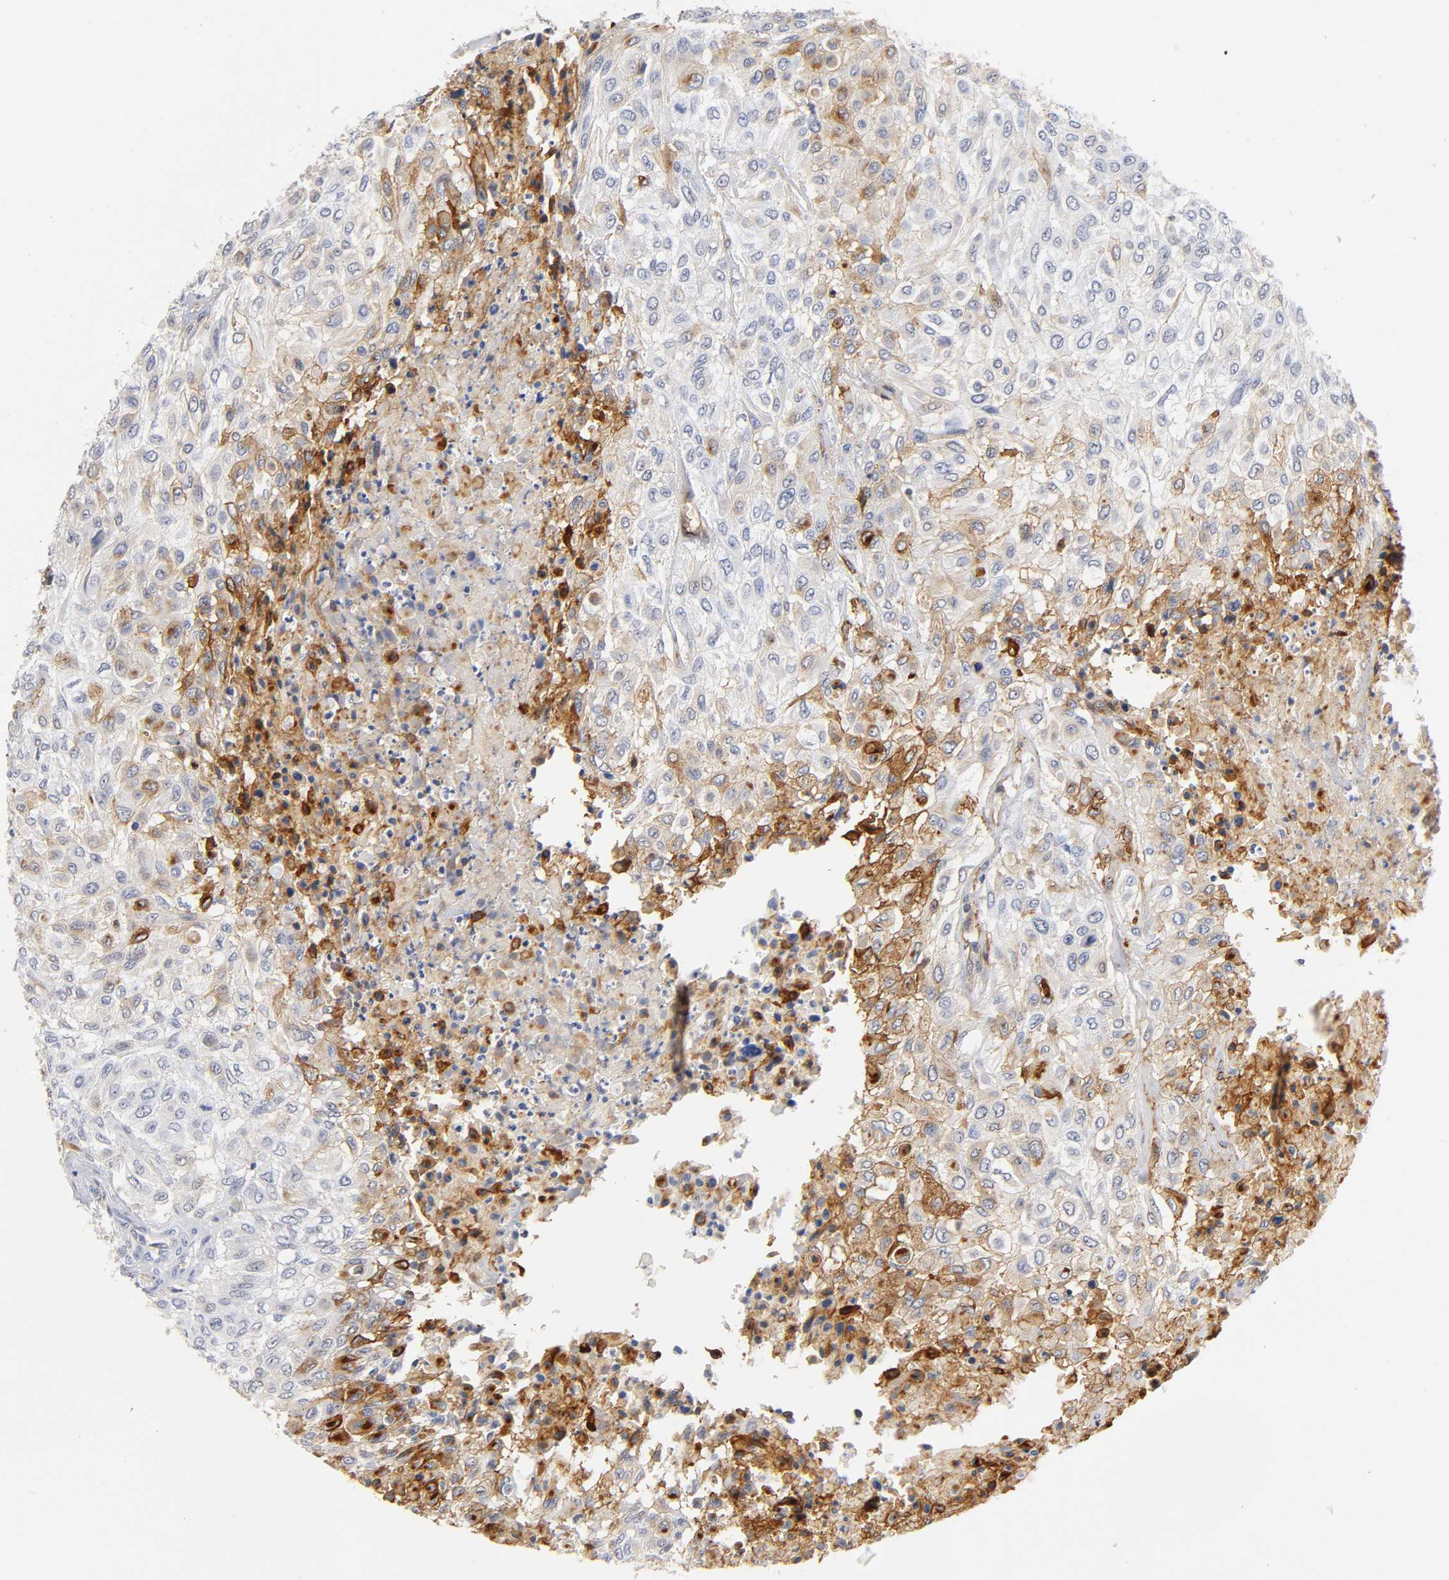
{"staining": {"intensity": "moderate", "quantity": "25%-75%", "location": "cytoplasmic/membranous"}, "tissue": "urothelial cancer", "cell_type": "Tumor cells", "image_type": "cancer", "snomed": [{"axis": "morphology", "description": "Urothelial carcinoma, High grade"}, {"axis": "topography", "description": "Urinary bladder"}], "caption": "A medium amount of moderate cytoplasmic/membranous staining is appreciated in approximately 25%-75% of tumor cells in urothelial carcinoma (high-grade) tissue.", "gene": "ICAM1", "patient": {"sex": "male", "age": 57}}